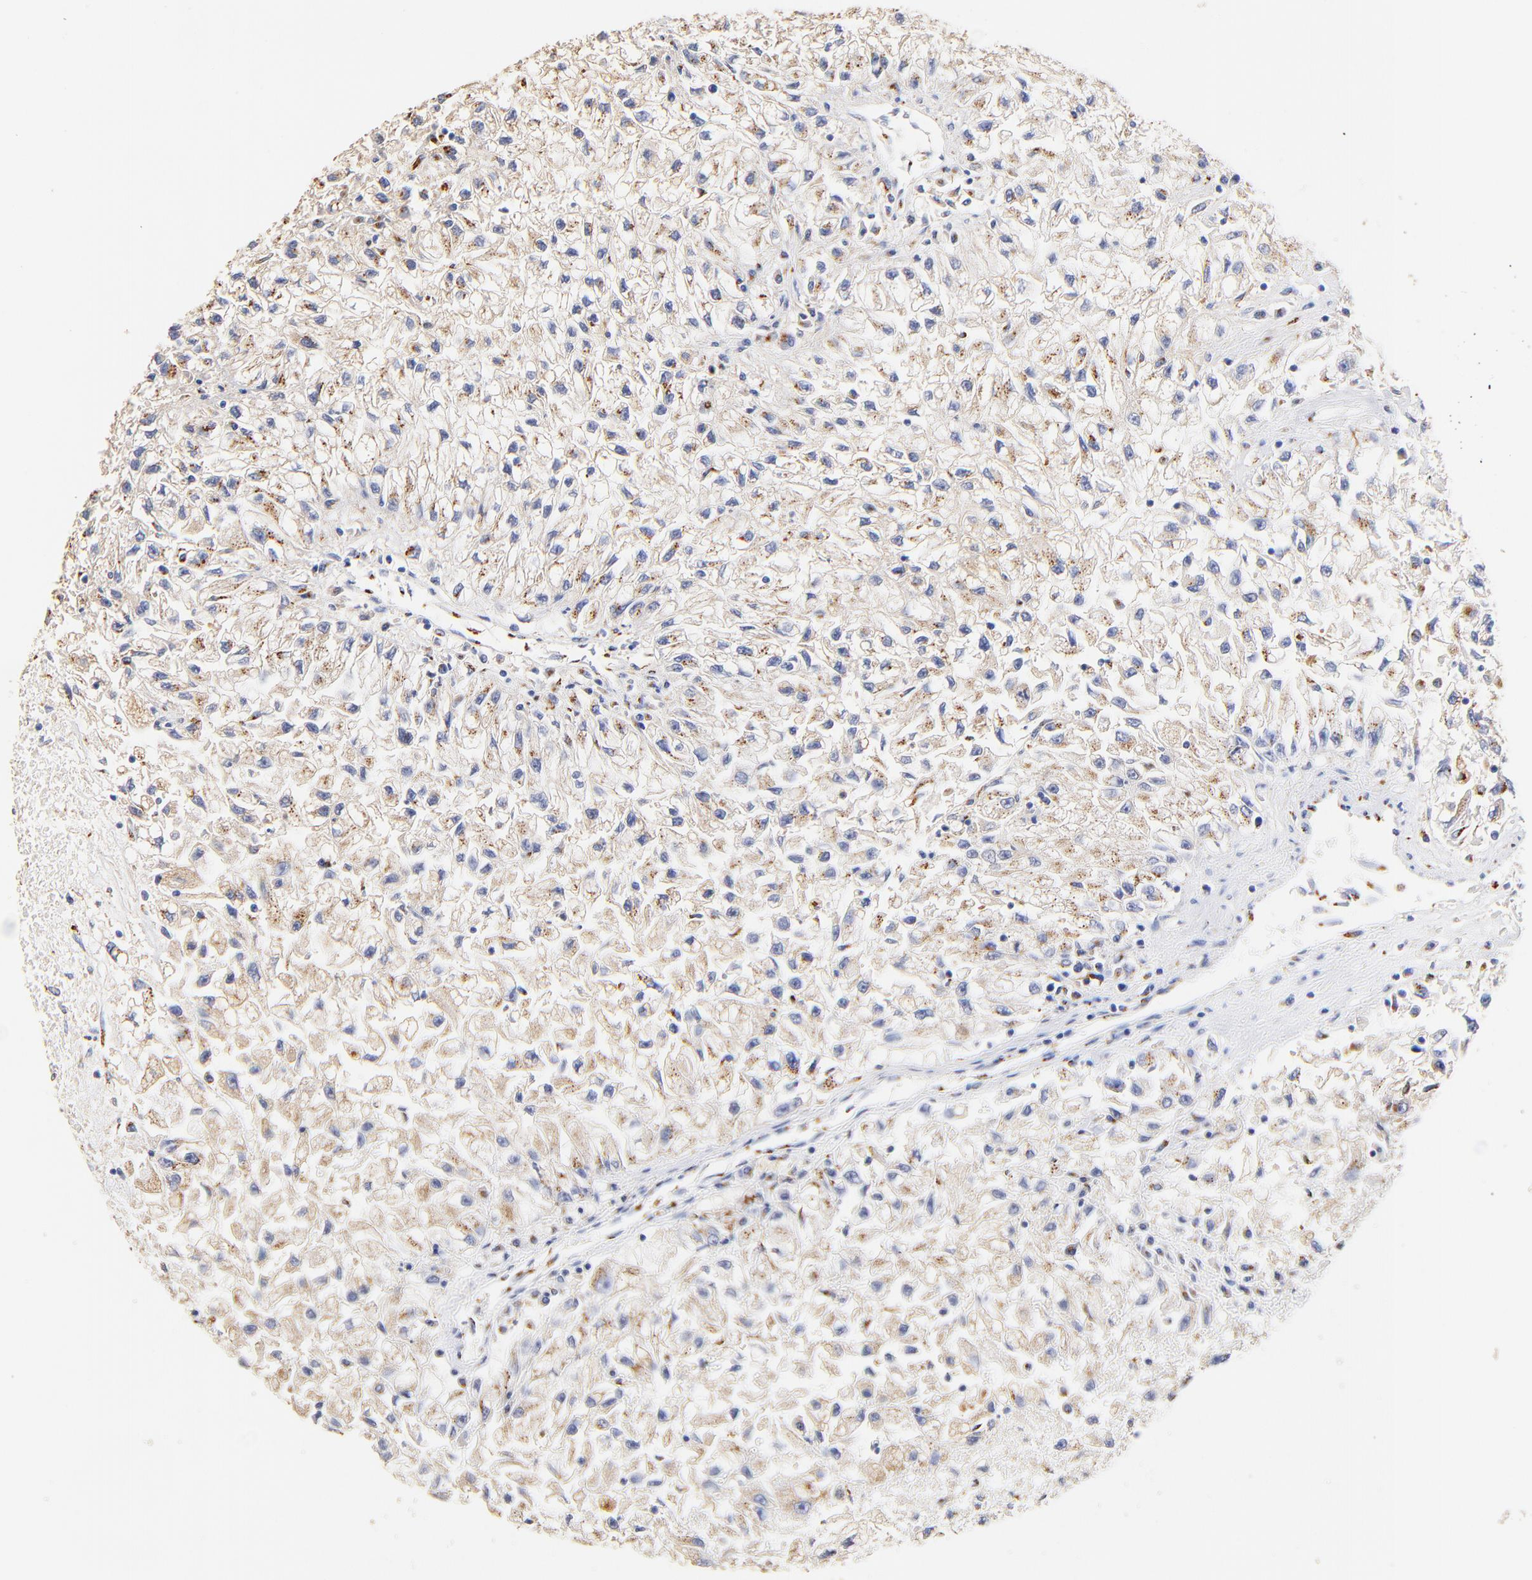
{"staining": {"intensity": "weak", "quantity": ">75%", "location": "cytoplasmic/membranous"}, "tissue": "renal cancer", "cell_type": "Tumor cells", "image_type": "cancer", "snomed": [{"axis": "morphology", "description": "Adenocarcinoma, NOS"}, {"axis": "topography", "description": "Kidney"}], "caption": "Human renal cancer stained with a brown dye reveals weak cytoplasmic/membranous positive positivity in approximately >75% of tumor cells.", "gene": "FMNL3", "patient": {"sex": "male", "age": 59}}